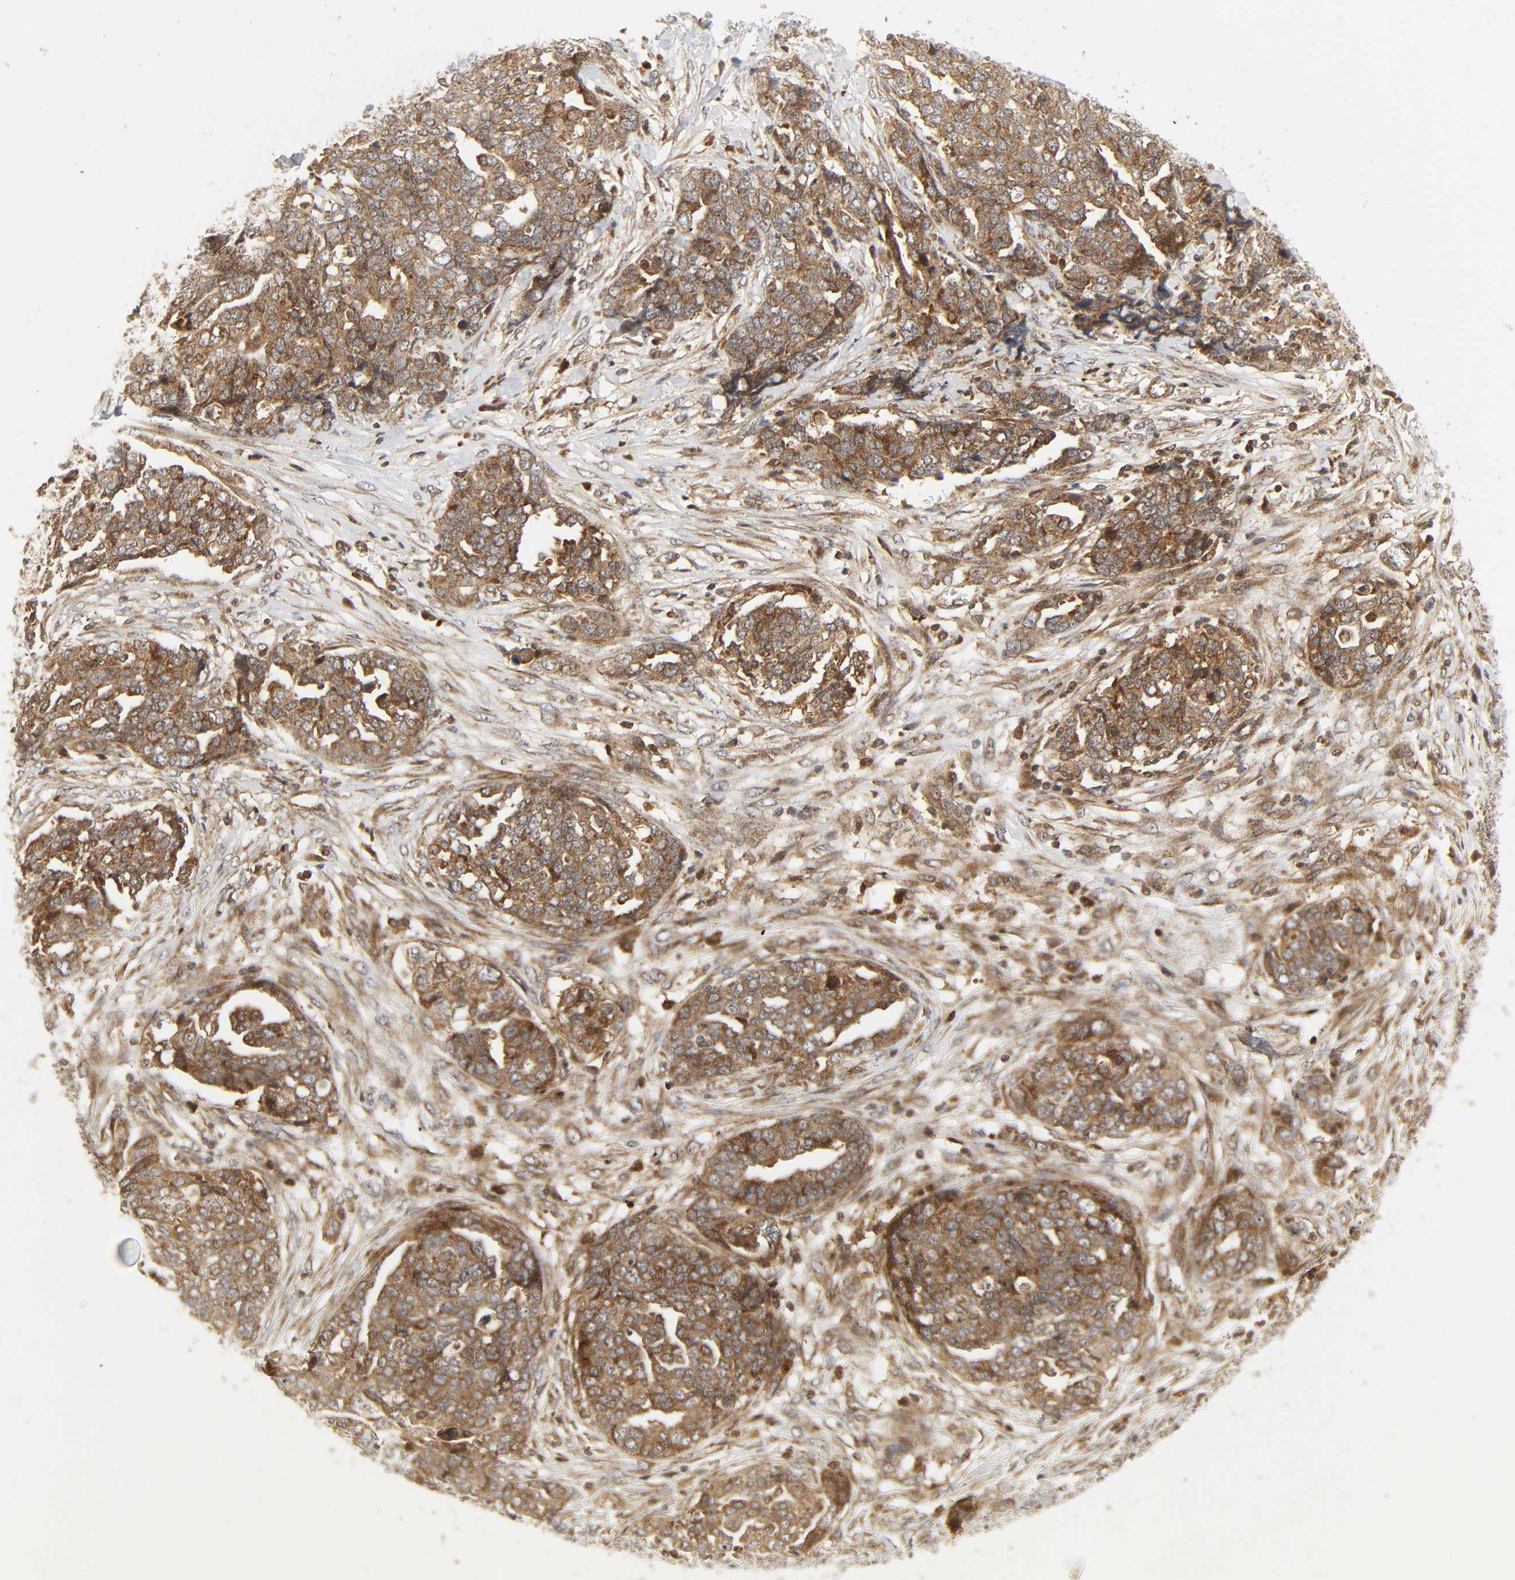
{"staining": {"intensity": "strong", "quantity": ">75%", "location": "cytoplasmic/membranous"}, "tissue": "ovarian cancer", "cell_type": "Tumor cells", "image_type": "cancer", "snomed": [{"axis": "morphology", "description": "Normal tissue, NOS"}, {"axis": "morphology", "description": "Cystadenocarcinoma, serous, NOS"}, {"axis": "topography", "description": "Fallopian tube"}, {"axis": "topography", "description": "Ovary"}], "caption": "There is high levels of strong cytoplasmic/membranous positivity in tumor cells of serous cystadenocarcinoma (ovarian), as demonstrated by immunohistochemical staining (brown color).", "gene": "CHUK", "patient": {"sex": "female", "age": 56}}